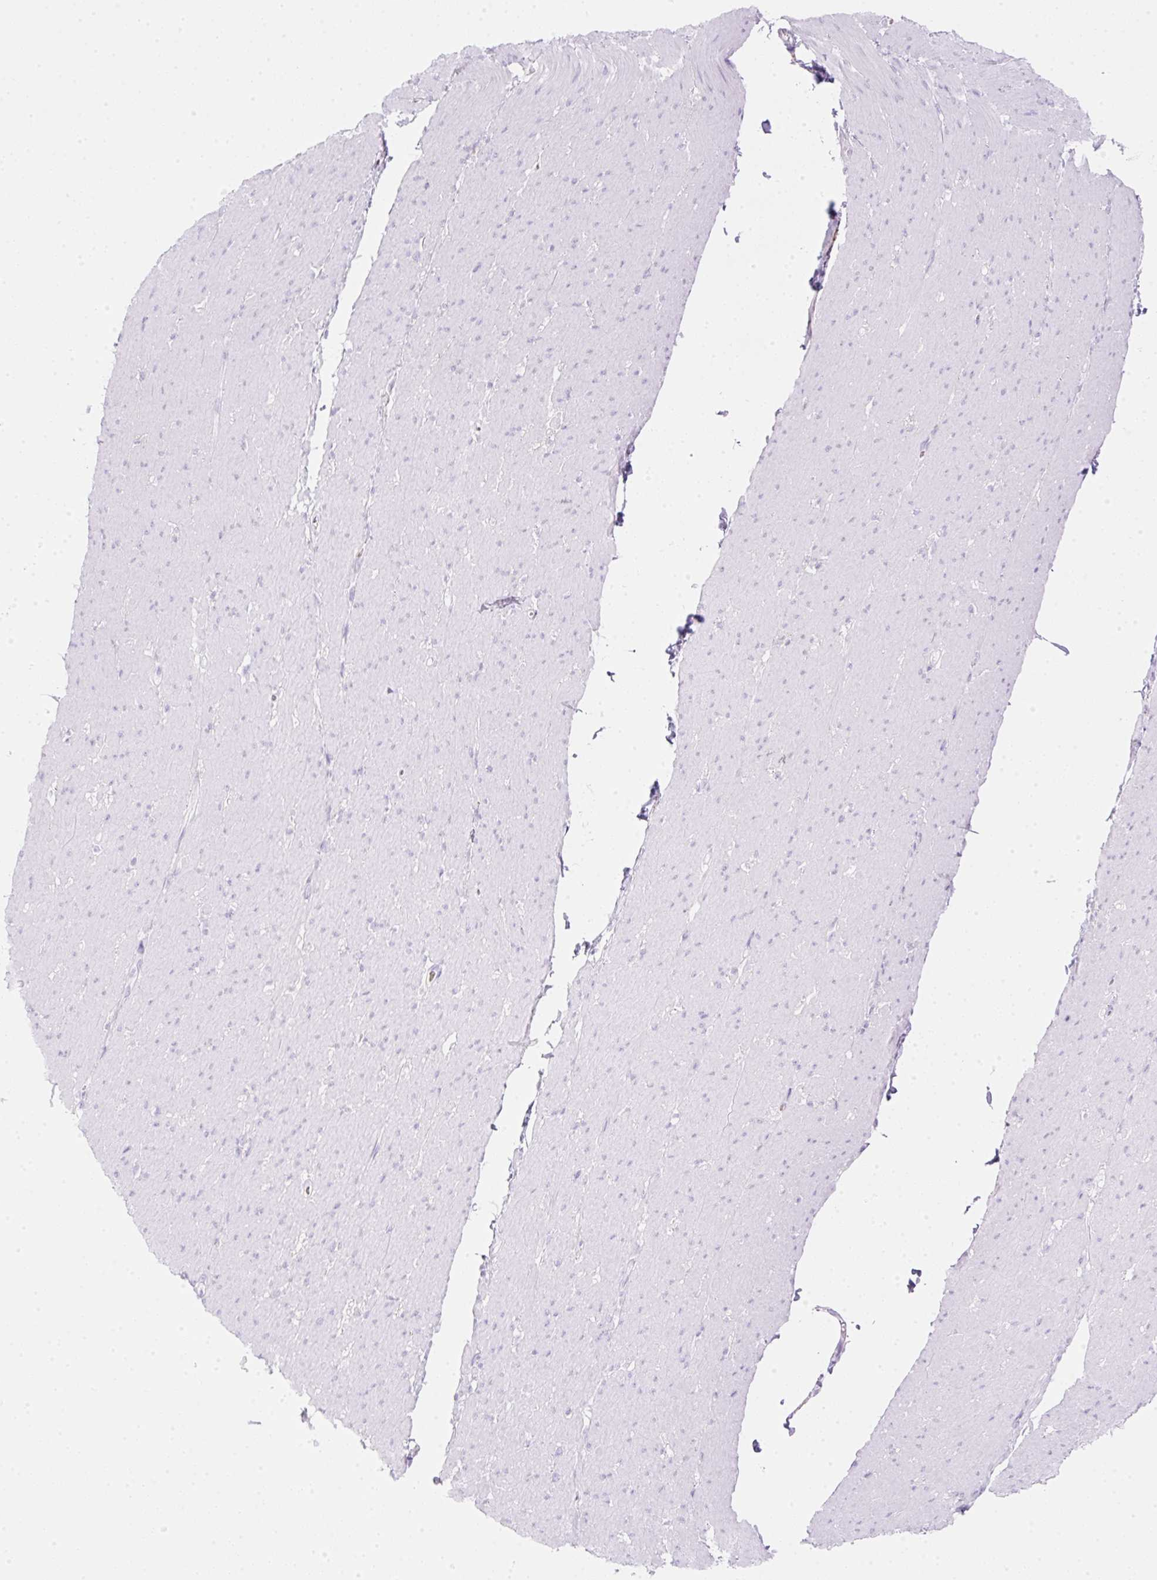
{"staining": {"intensity": "negative", "quantity": "none", "location": "none"}, "tissue": "smooth muscle", "cell_type": "Smooth muscle cells", "image_type": "normal", "snomed": [{"axis": "morphology", "description": "Normal tissue, NOS"}, {"axis": "topography", "description": "Smooth muscle"}, {"axis": "topography", "description": "Rectum"}], "caption": "Smooth muscle cells show no significant positivity in benign smooth muscle. (DAB IHC with hematoxylin counter stain).", "gene": "CDX1", "patient": {"sex": "male", "age": 53}}